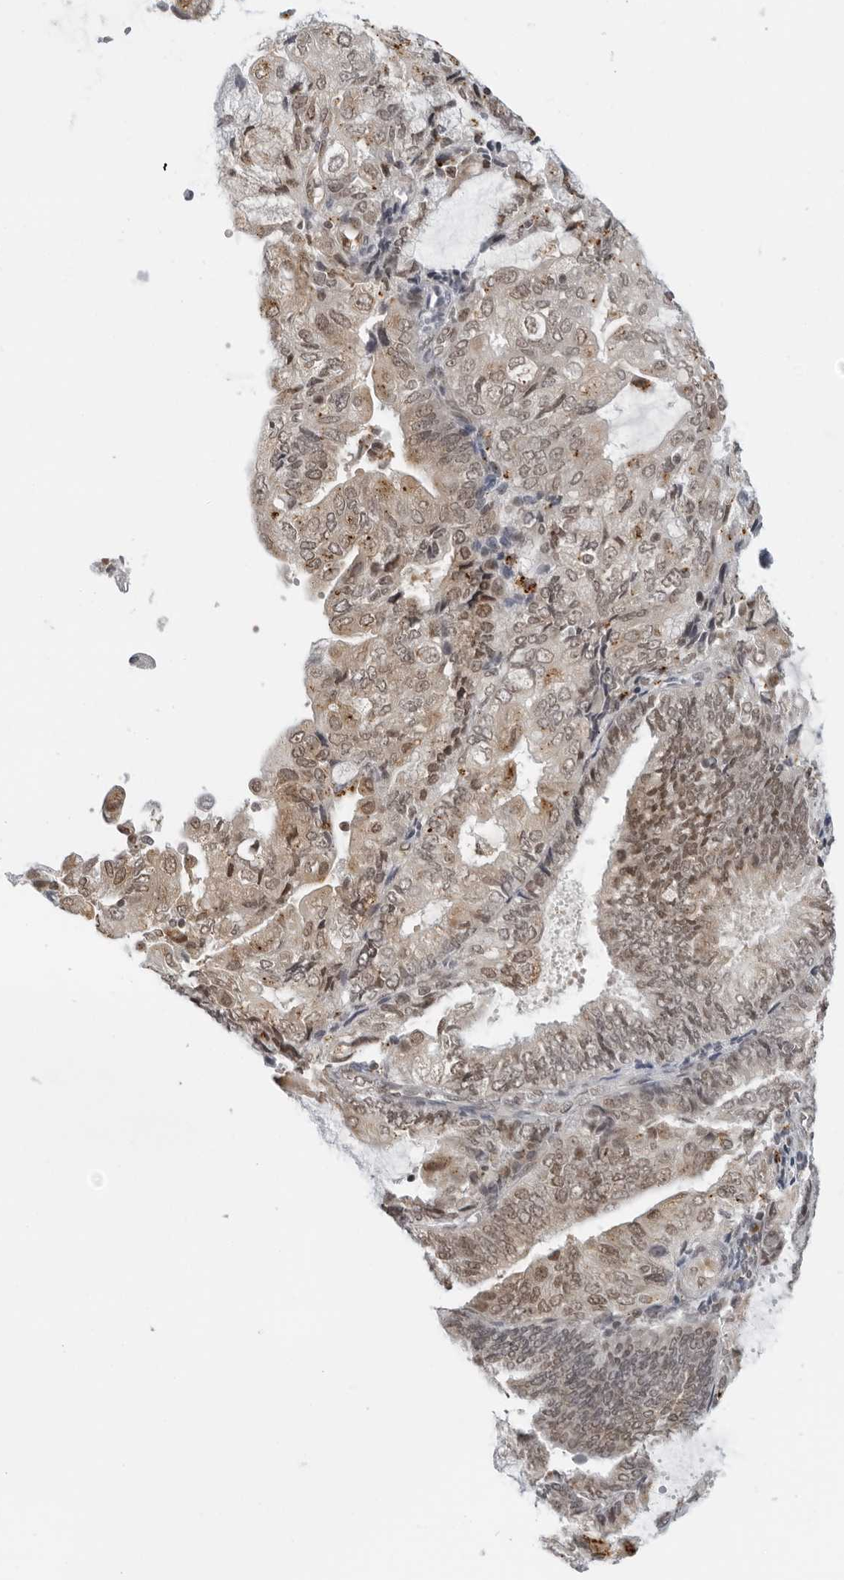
{"staining": {"intensity": "moderate", "quantity": ">75%", "location": "nuclear"}, "tissue": "endometrial cancer", "cell_type": "Tumor cells", "image_type": "cancer", "snomed": [{"axis": "morphology", "description": "Adenocarcinoma, NOS"}, {"axis": "topography", "description": "Endometrium"}], "caption": "Protein expression analysis of human endometrial cancer reveals moderate nuclear expression in approximately >75% of tumor cells. (DAB = brown stain, brightfield microscopy at high magnification).", "gene": "TOX4", "patient": {"sex": "female", "age": 81}}